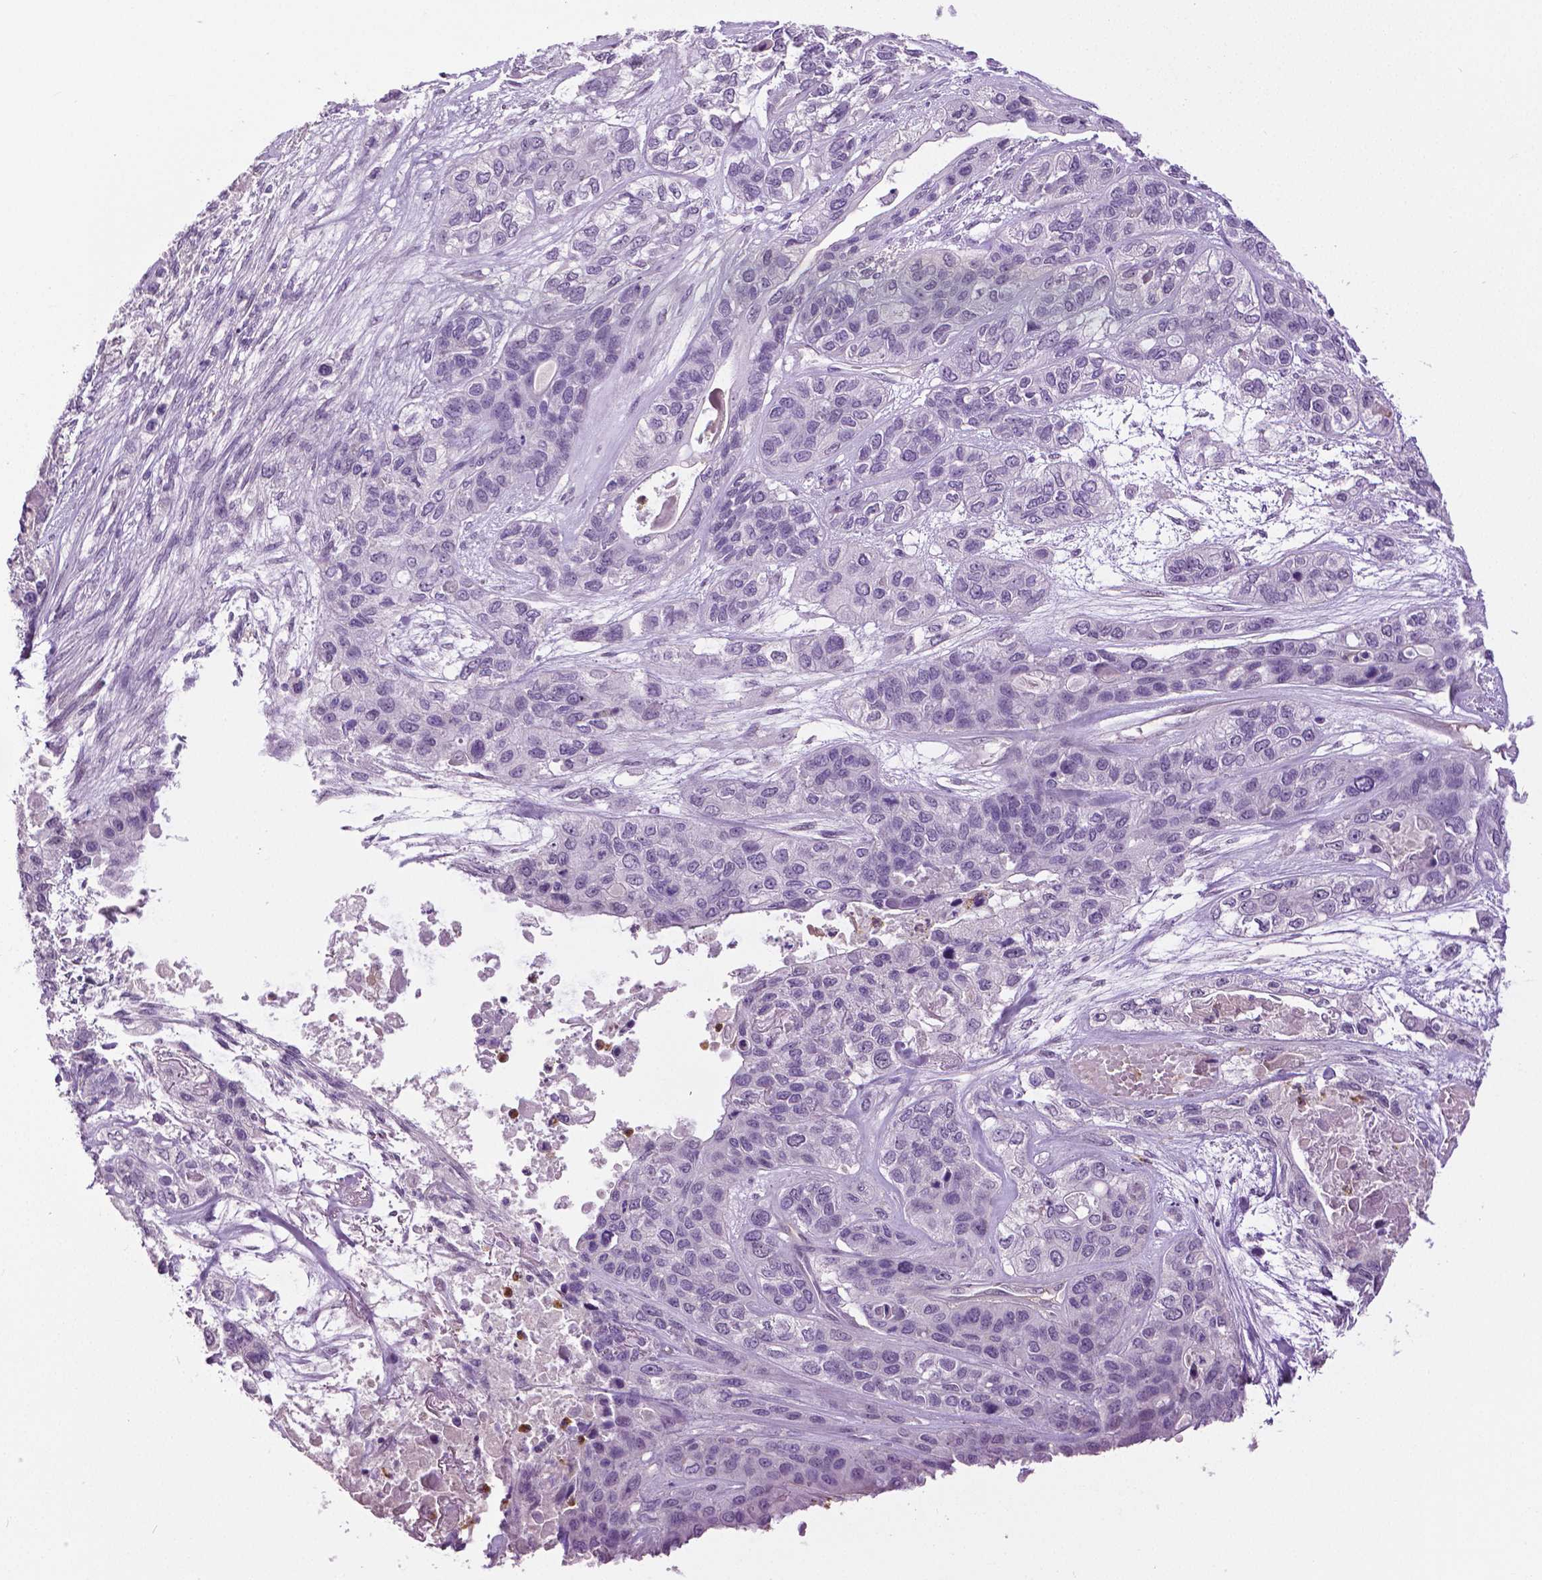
{"staining": {"intensity": "negative", "quantity": "none", "location": "none"}, "tissue": "lung cancer", "cell_type": "Tumor cells", "image_type": "cancer", "snomed": [{"axis": "morphology", "description": "Squamous cell carcinoma, NOS"}, {"axis": "topography", "description": "Lung"}], "caption": "Micrograph shows no significant protein staining in tumor cells of lung cancer (squamous cell carcinoma).", "gene": "PTPN5", "patient": {"sex": "female", "age": 70}}